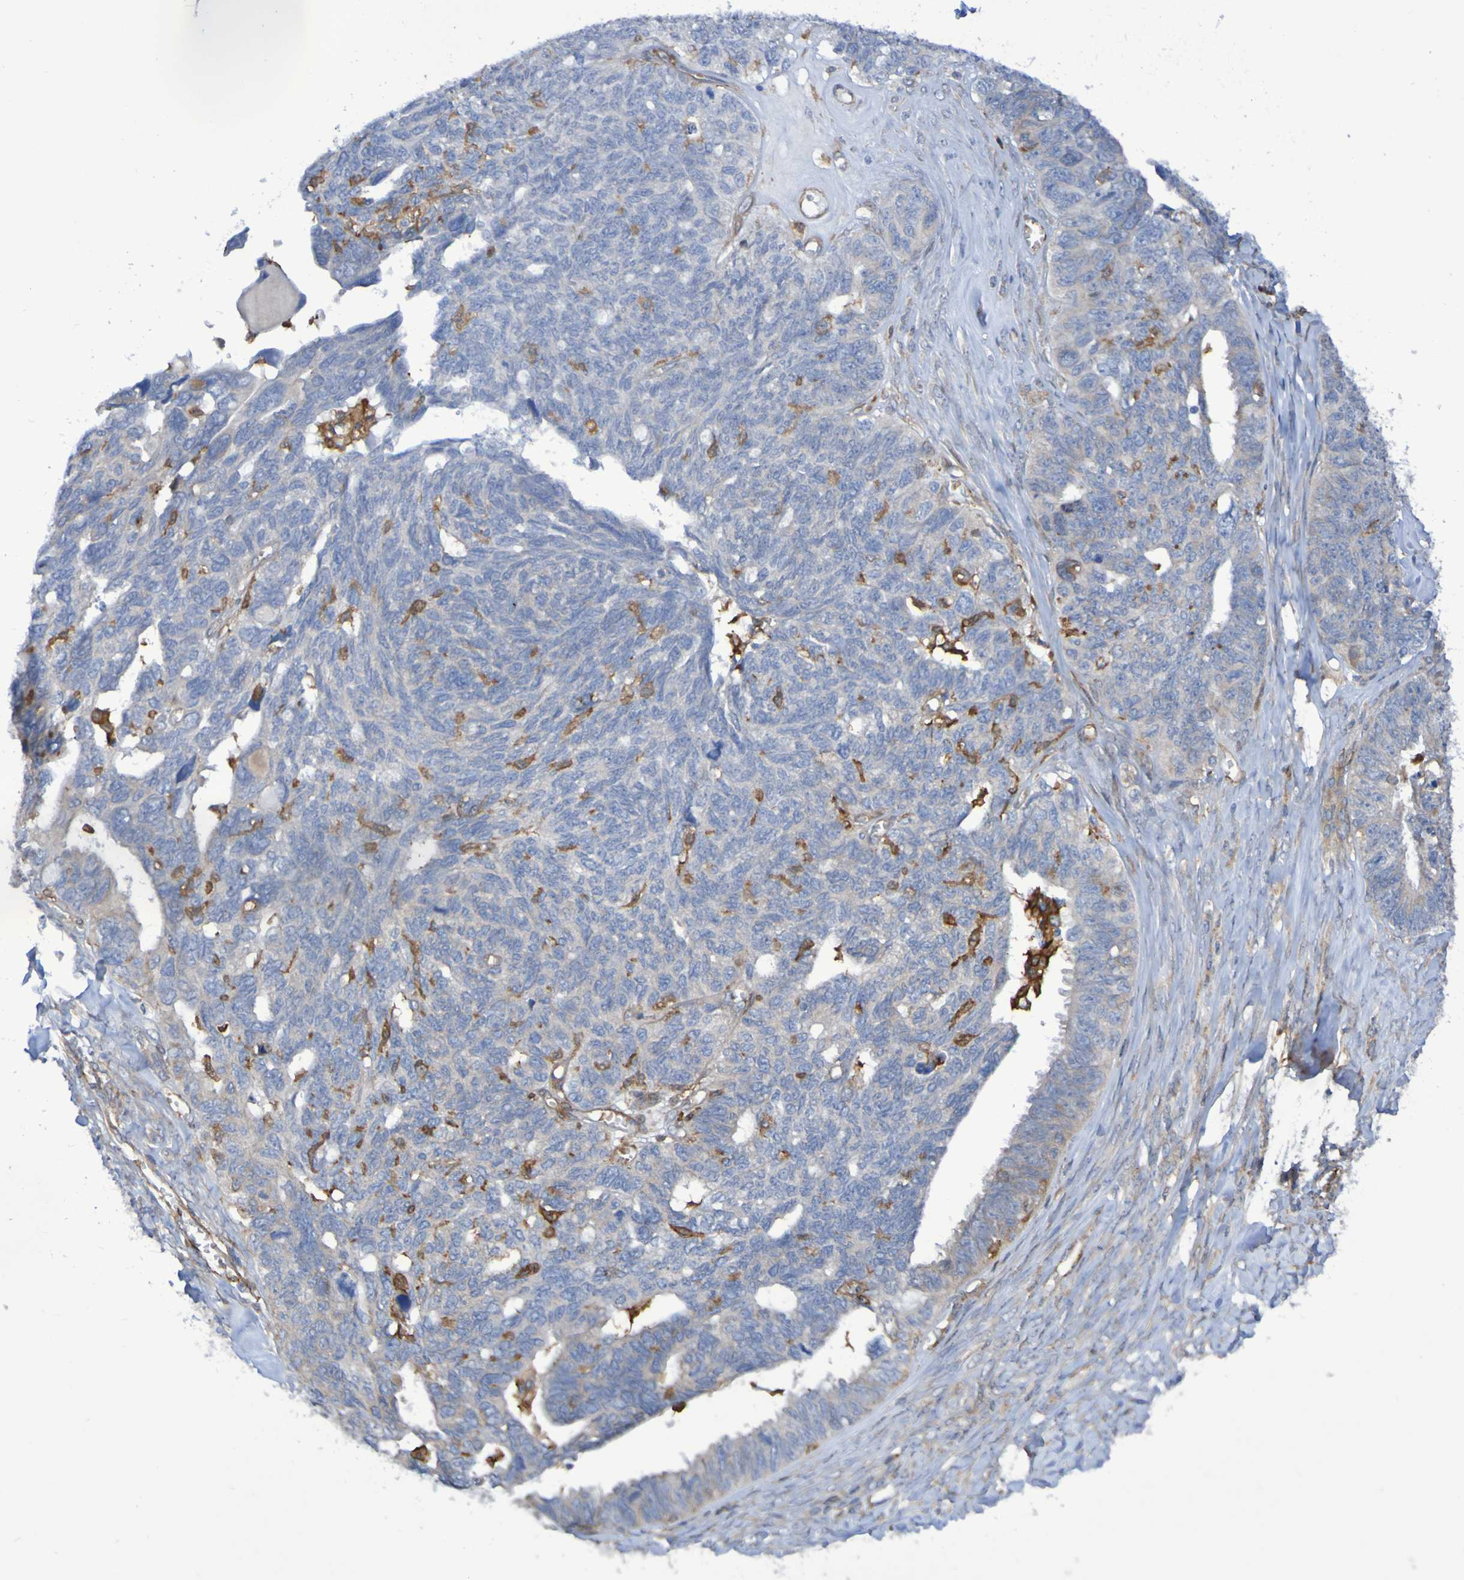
{"staining": {"intensity": "weak", "quantity": "<25%", "location": "cytoplasmic/membranous"}, "tissue": "ovarian cancer", "cell_type": "Tumor cells", "image_type": "cancer", "snomed": [{"axis": "morphology", "description": "Cystadenocarcinoma, serous, NOS"}, {"axis": "topography", "description": "Ovary"}], "caption": "DAB immunohistochemical staining of human ovarian serous cystadenocarcinoma demonstrates no significant positivity in tumor cells. Brightfield microscopy of immunohistochemistry stained with DAB (3,3'-diaminobenzidine) (brown) and hematoxylin (blue), captured at high magnification.", "gene": "SCRG1", "patient": {"sex": "female", "age": 79}}